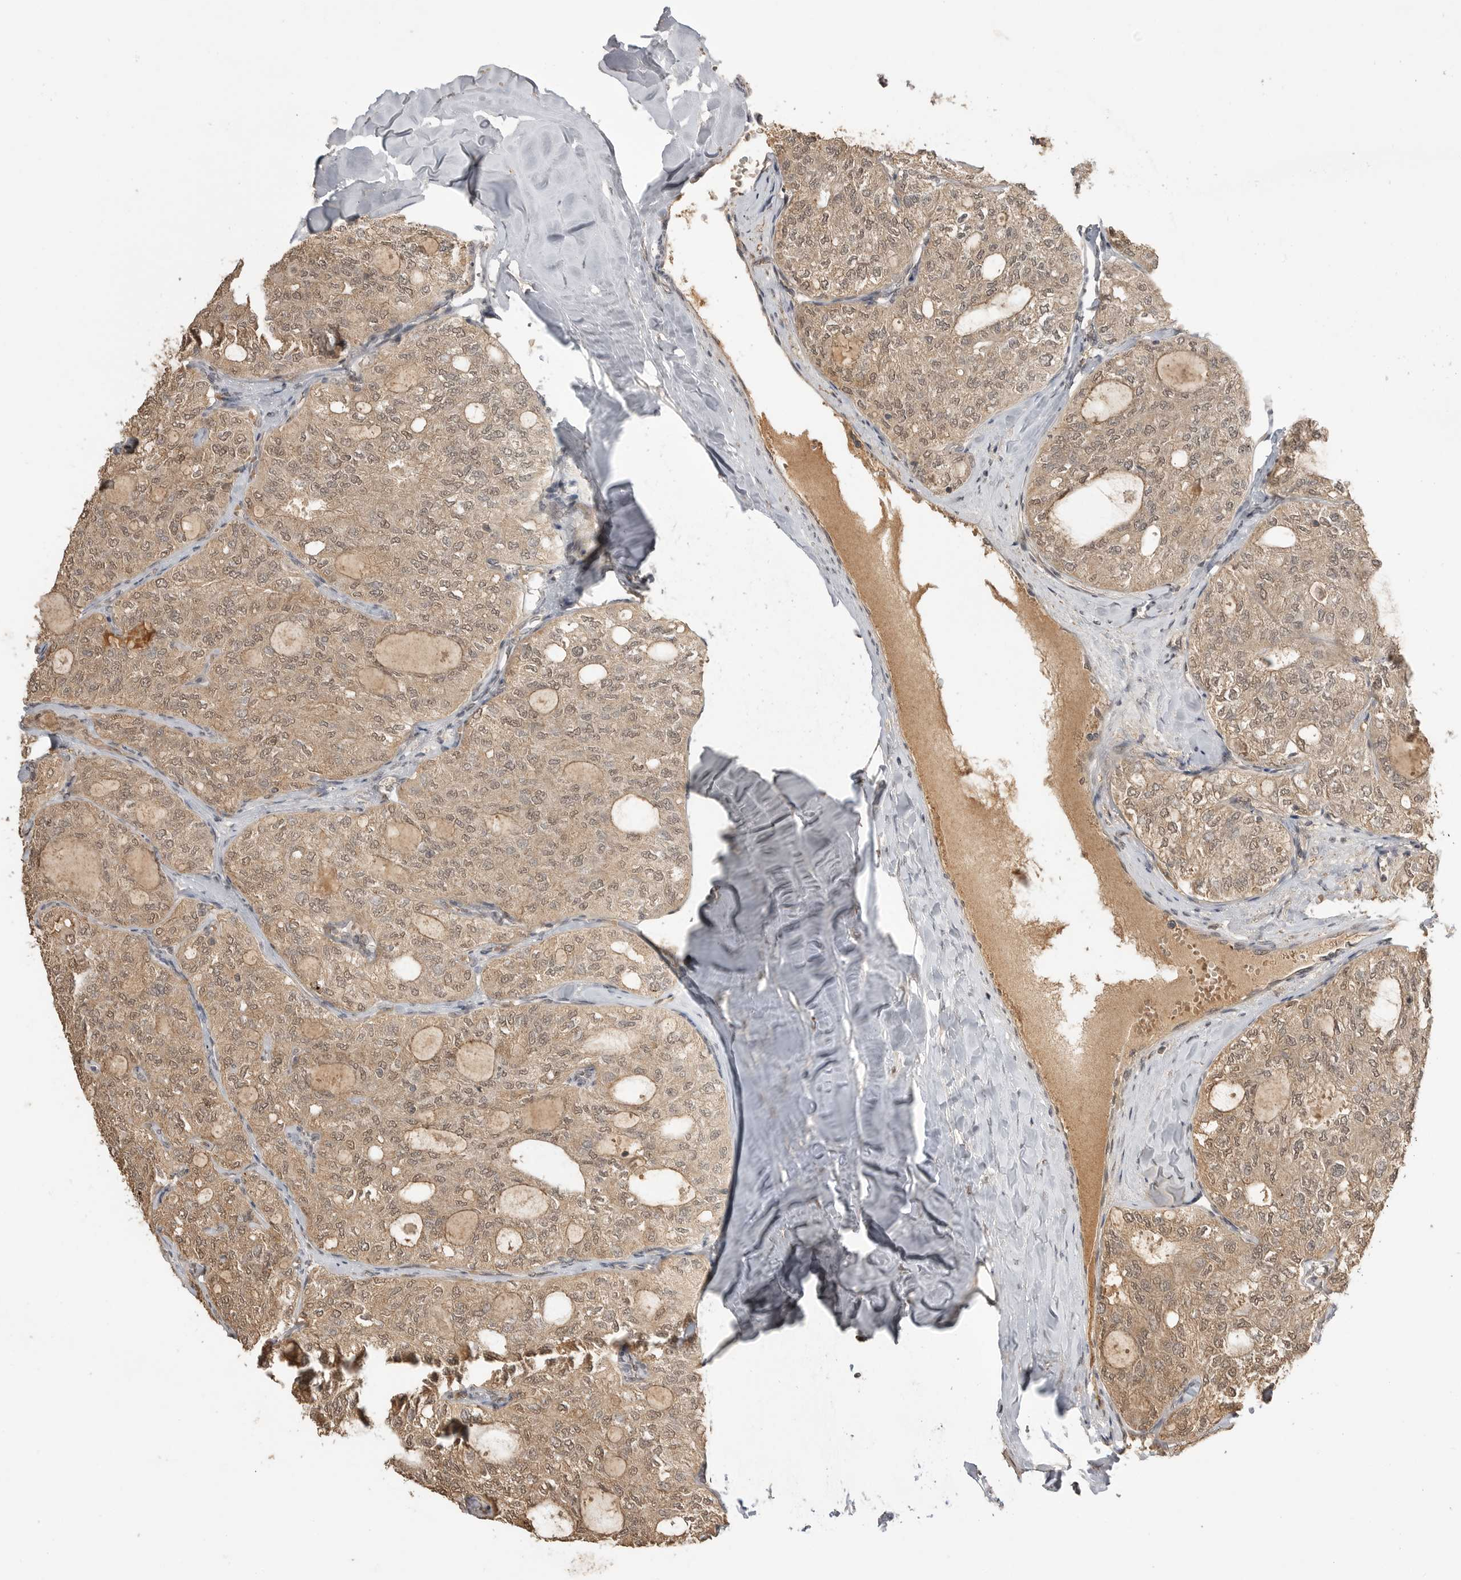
{"staining": {"intensity": "weak", "quantity": ">75%", "location": "cytoplasmic/membranous,nuclear"}, "tissue": "thyroid cancer", "cell_type": "Tumor cells", "image_type": "cancer", "snomed": [{"axis": "morphology", "description": "Follicular adenoma carcinoma, NOS"}, {"axis": "topography", "description": "Thyroid gland"}], "caption": "Immunohistochemistry (IHC) image of thyroid cancer (follicular adenoma carcinoma) stained for a protein (brown), which exhibits low levels of weak cytoplasmic/membranous and nuclear staining in about >75% of tumor cells.", "gene": "ASPSCR1", "patient": {"sex": "male", "age": 75}}